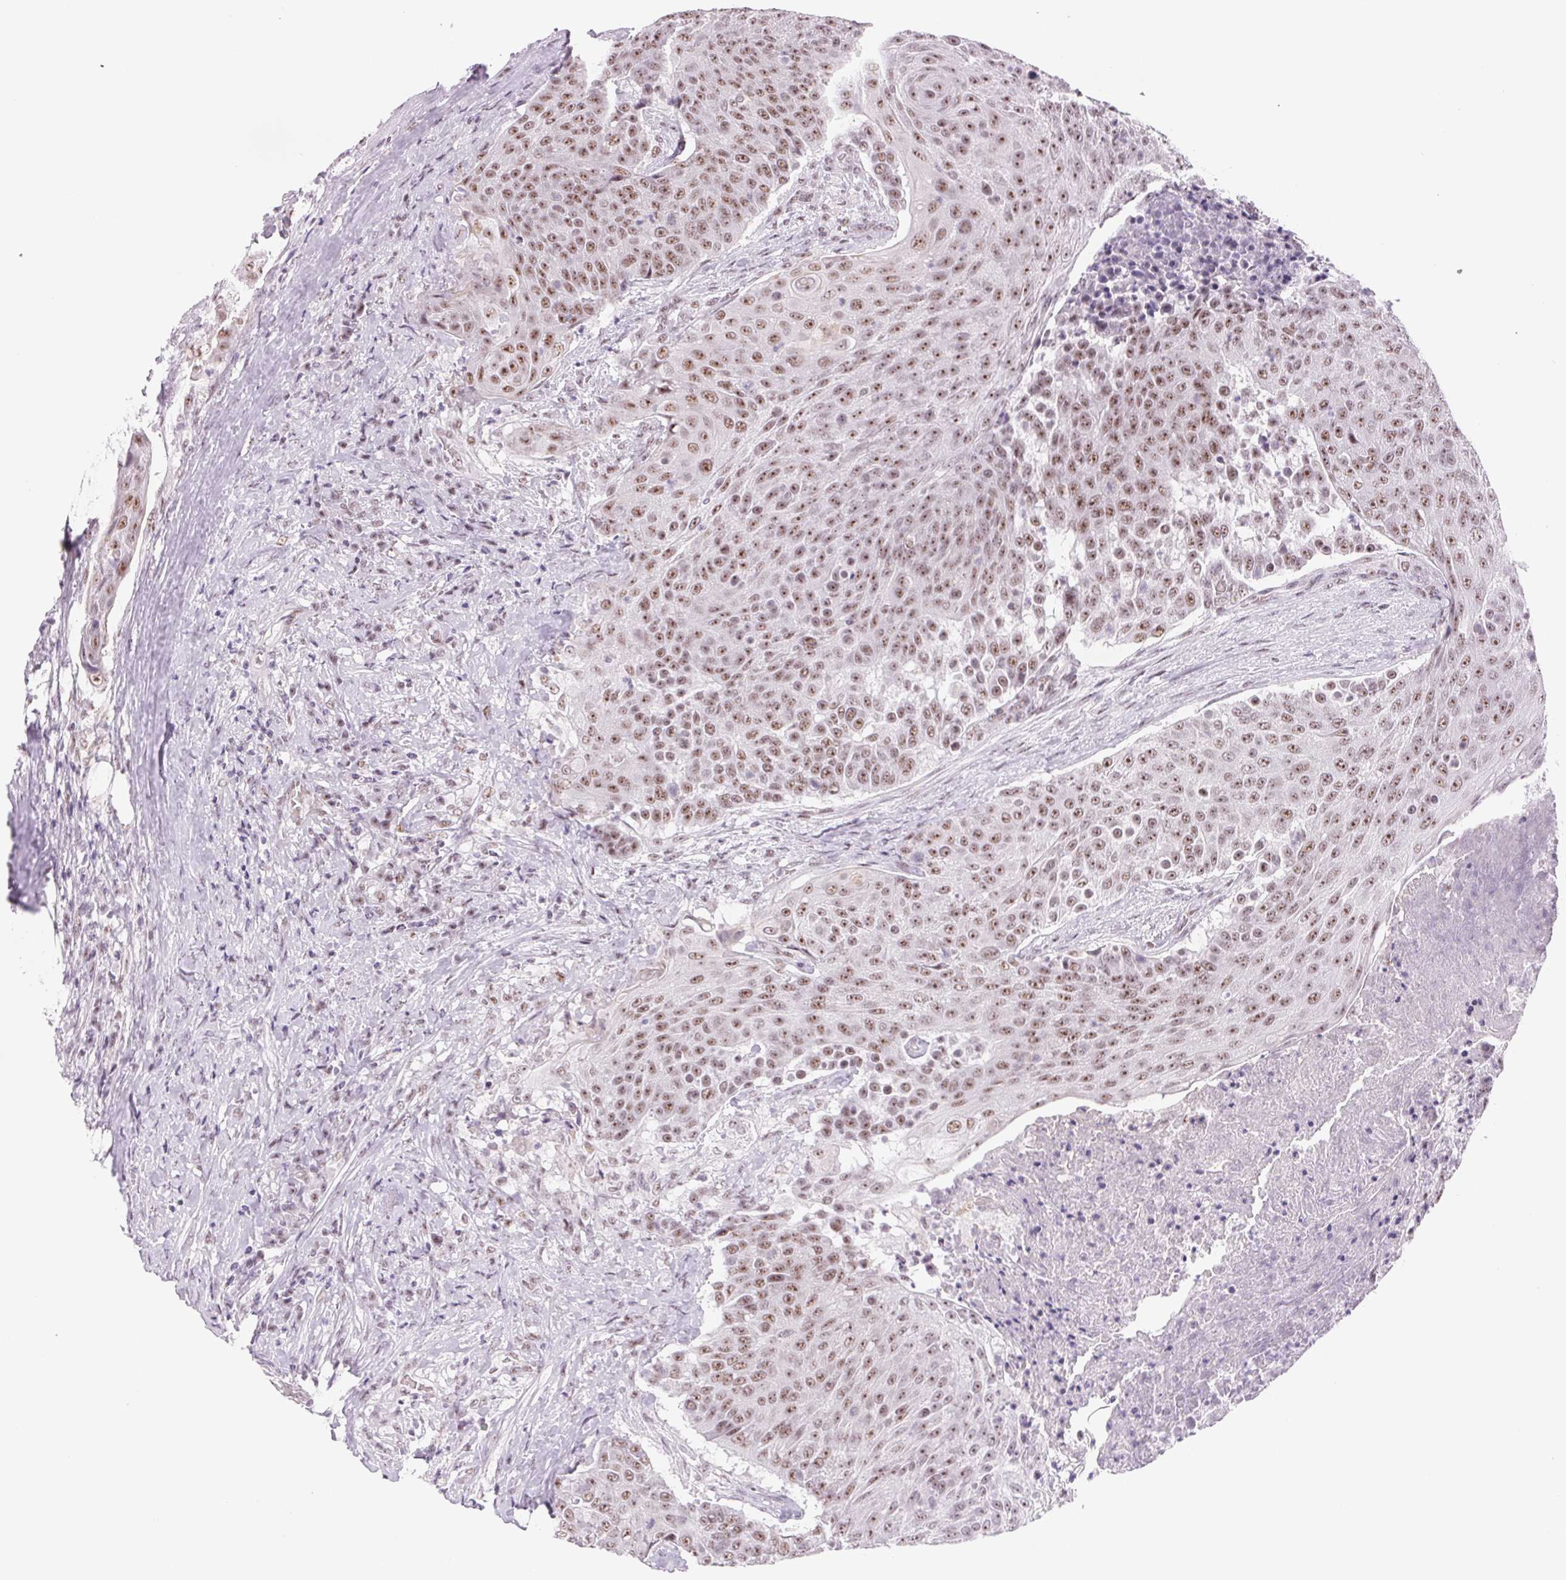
{"staining": {"intensity": "moderate", "quantity": ">75%", "location": "nuclear"}, "tissue": "urothelial cancer", "cell_type": "Tumor cells", "image_type": "cancer", "snomed": [{"axis": "morphology", "description": "Urothelial carcinoma, High grade"}, {"axis": "topography", "description": "Urinary bladder"}], "caption": "This histopathology image demonstrates urothelial cancer stained with immunohistochemistry to label a protein in brown. The nuclear of tumor cells show moderate positivity for the protein. Nuclei are counter-stained blue.", "gene": "ZC3H14", "patient": {"sex": "female", "age": 63}}